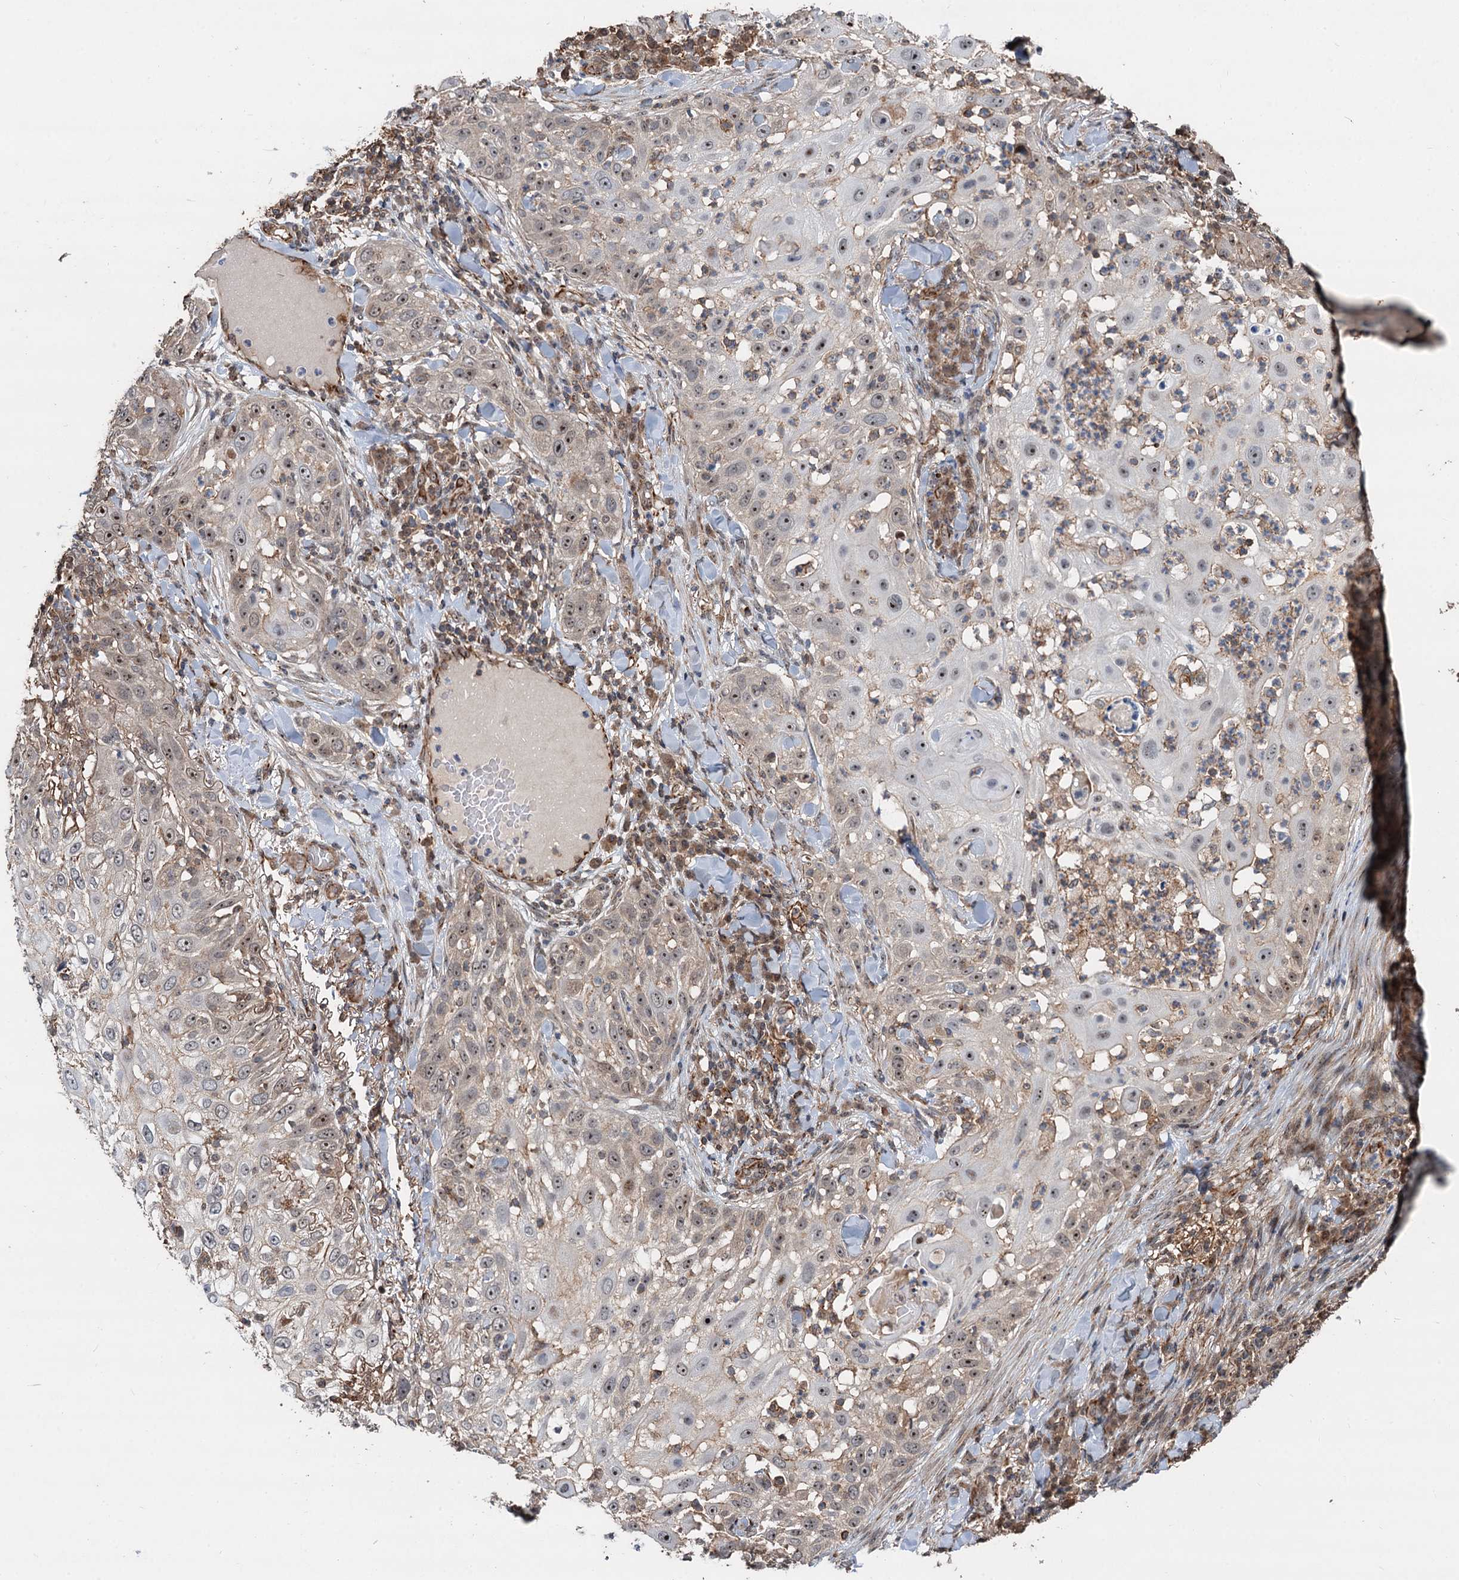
{"staining": {"intensity": "weak", "quantity": "25%-75%", "location": "nuclear"}, "tissue": "skin cancer", "cell_type": "Tumor cells", "image_type": "cancer", "snomed": [{"axis": "morphology", "description": "Squamous cell carcinoma, NOS"}, {"axis": "topography", "description": "Skin"}], "caption": "Immunohistochemistry micrograph of neoplastic tissue: skin cancer (squamous cell carcinoma) stained using immunohistochemistry (IHC) displays low levels of weak protein expression localized specifically in the nuclear of tumor cells, appearing as a nuclear brown color.", "gene": "TMA16", "patient": {"sex": "female", "age": 44}}